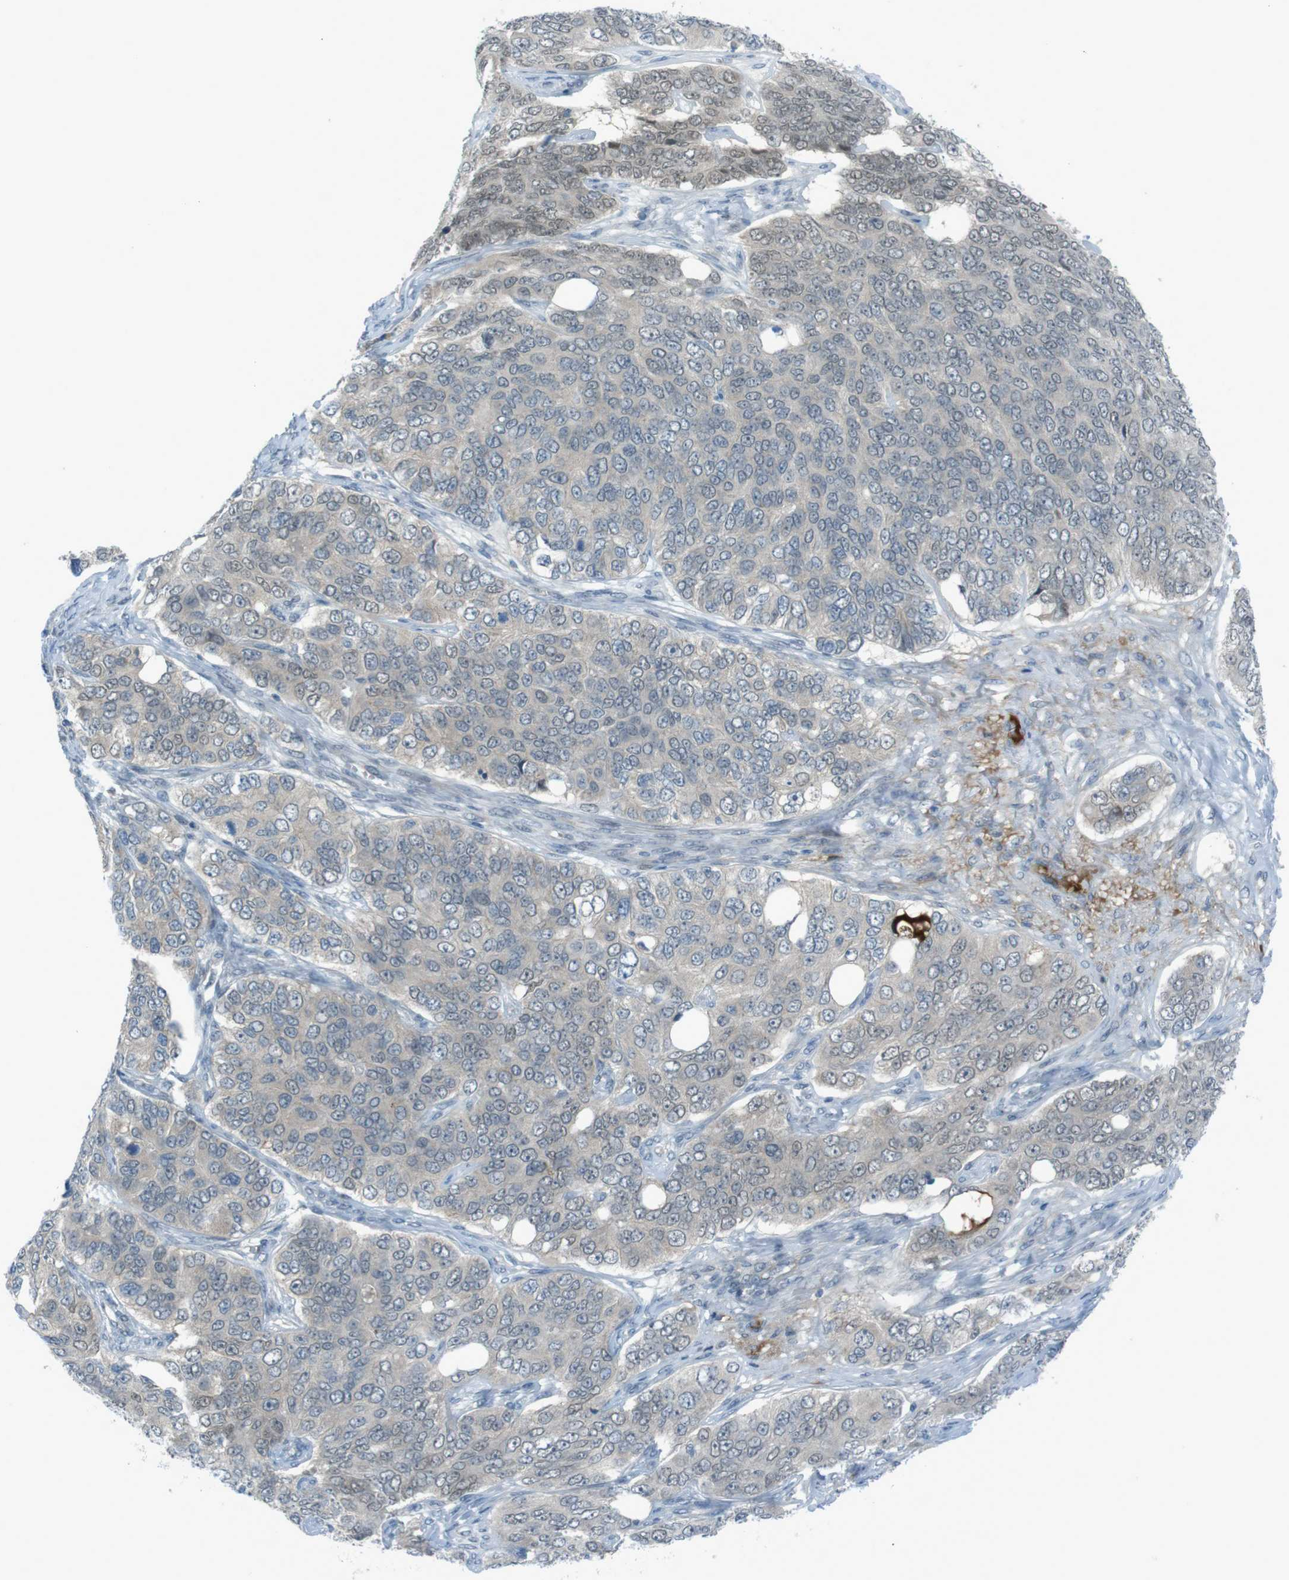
{"staining": {"intensity": "weak", "quantity": "<25%", "location": "nuclear"}, "tissue": "ovarian cancer", "cell_type": "Tumor cells", "image_type": "cancer", "snomed": [{"axis": "morphology", "description": "Carcinoma, endometroid"}, {"axis": "topography", "description": "Ovary"}], "caption": "Human endometroid carcinoma (ovarian) stained for a protein using IHC shows no positivity in tumor cells.", "gene": "ZDHHC20", "patient": {"sex": "female", "age": 51}}